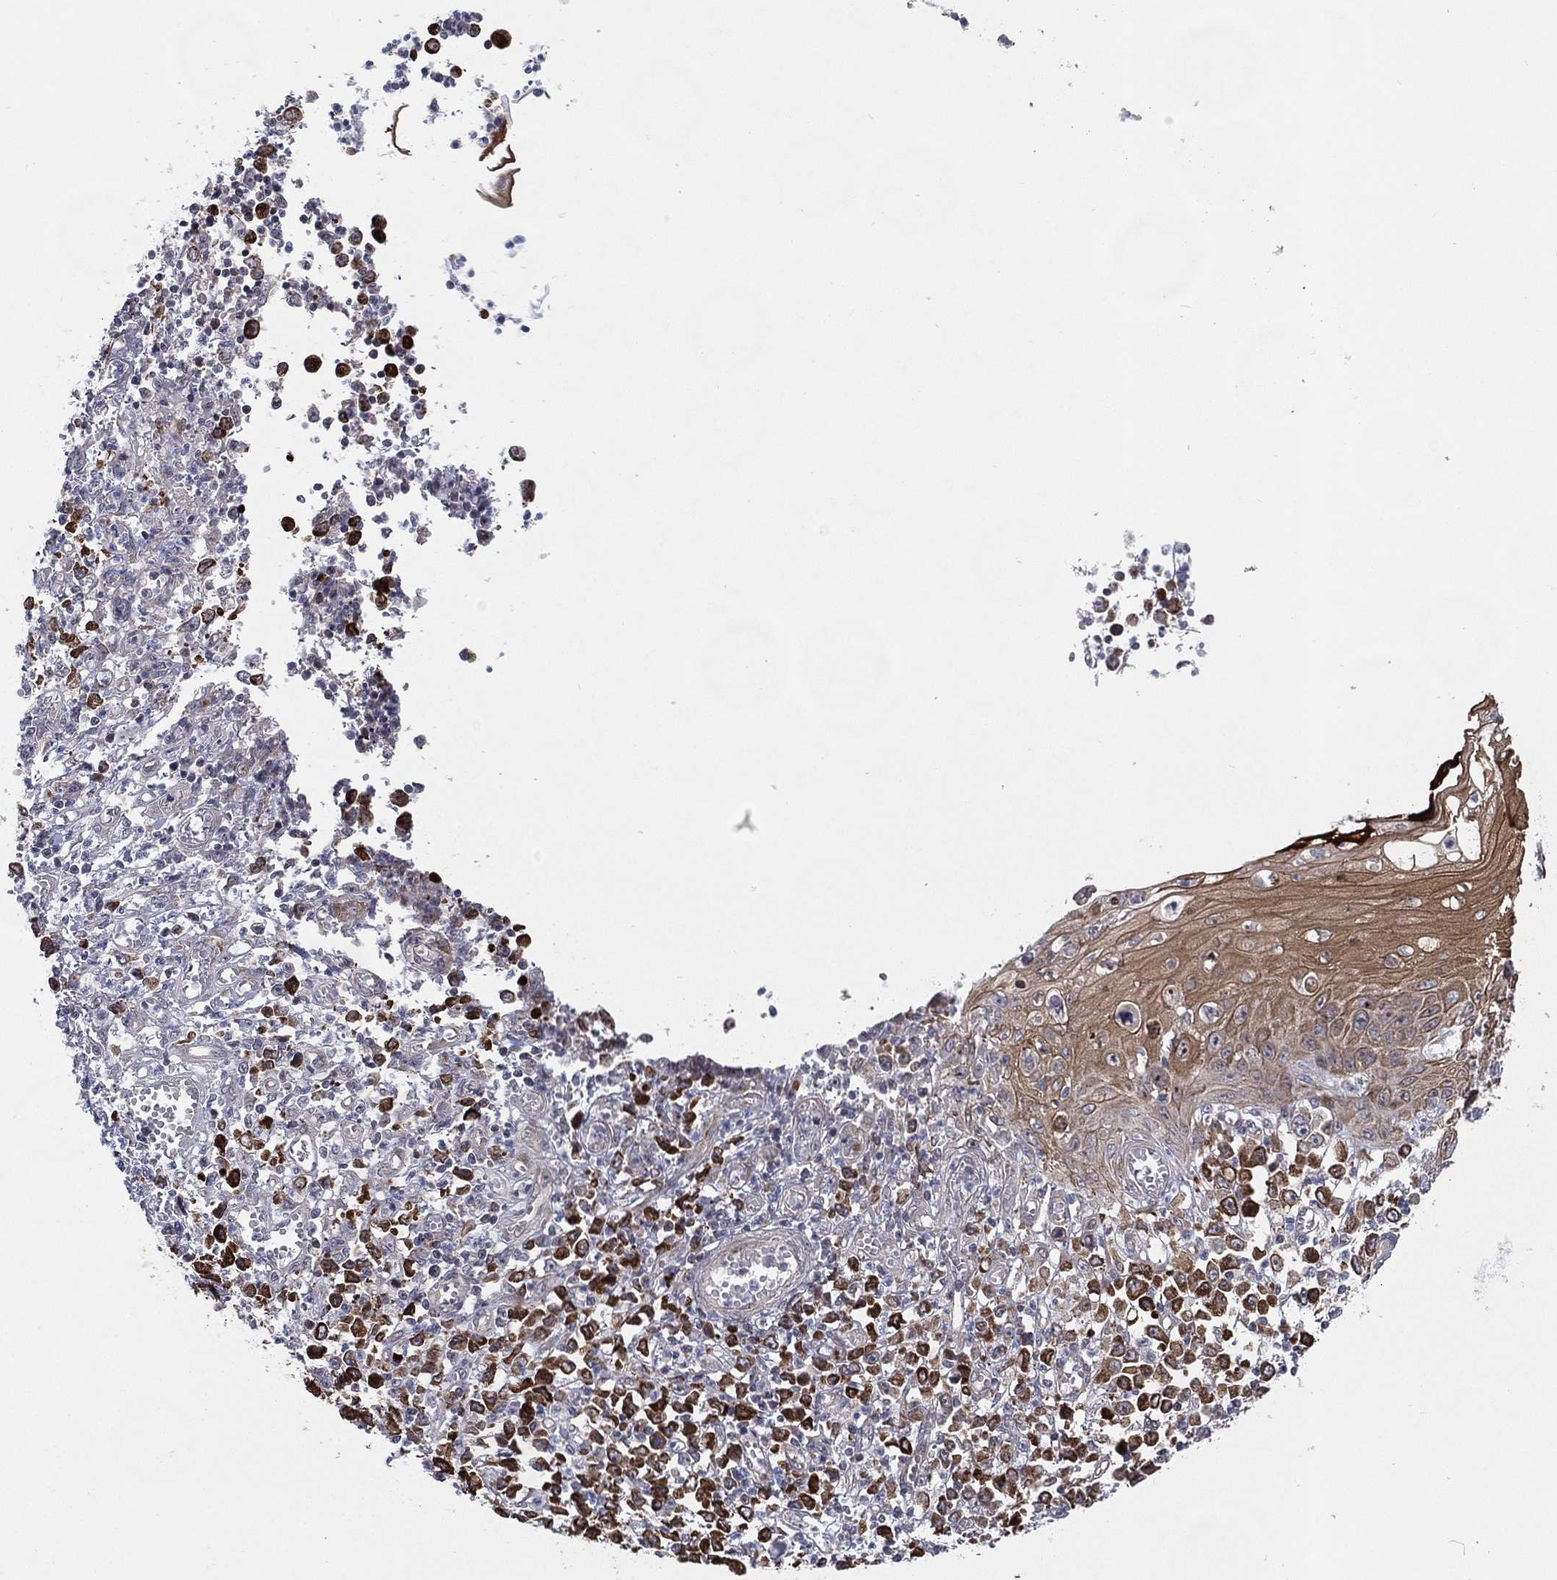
{"staining": {"intensity": "moderate", "quantity": ">75%", "location": "cytoplasmic/membranous"}, "tissue": "stomach cancer", "cell_type": "Tumor cells", "image_type": "cancer", "snomed": [{"axis": "morphology", "description": "Adenocarcinoma, NOS"}, {"axis": "topography", "description": "Stomach, upper"}], "caption": "Human stomach cancer (adenocarcinoma) stained with a protein marker shows moderate staining in tumor cells.", "gene": "KAT14", "patient": {"sex": "male", "age": 70}}